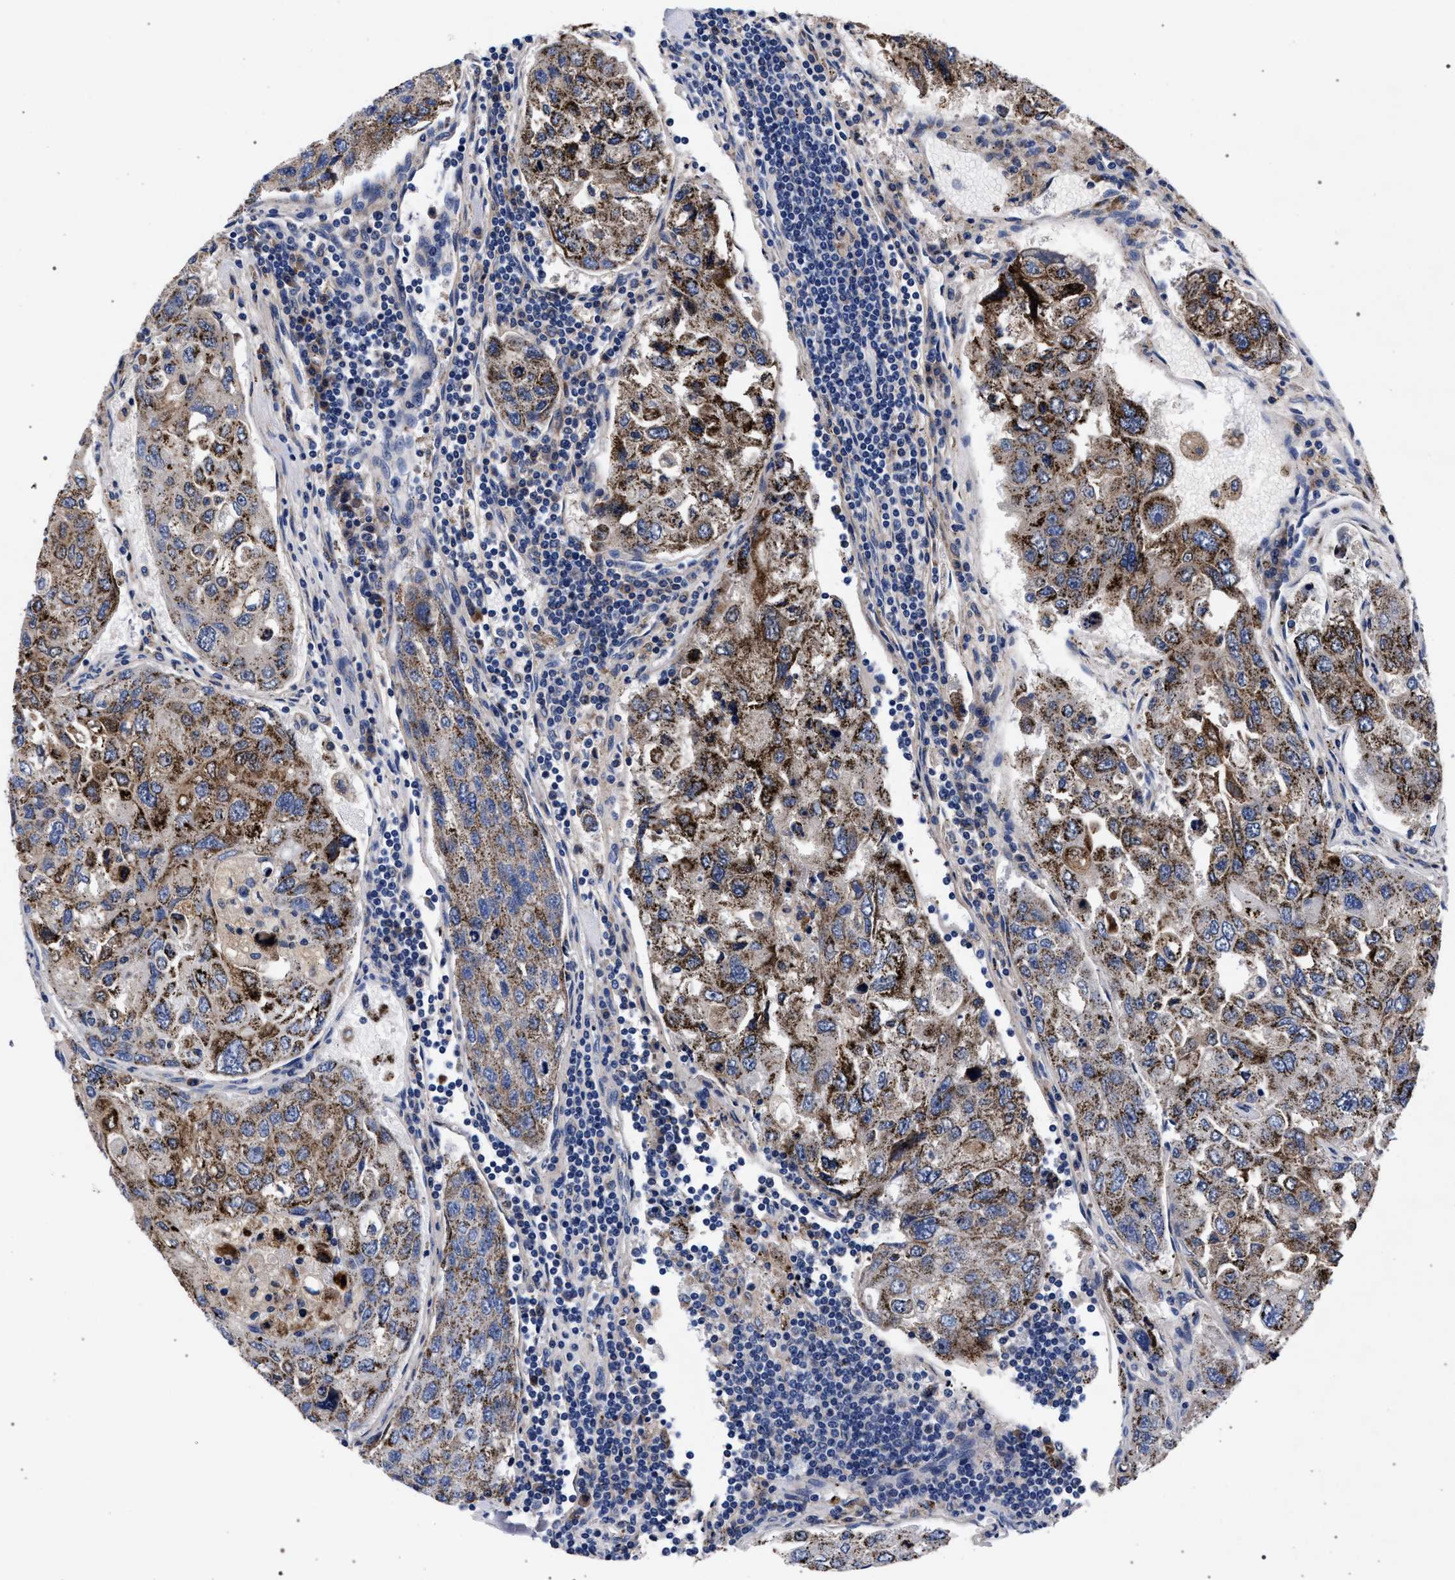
{"staining": {"intensity": "strong", "quantity": "25%-75%", "location": "cytoplasmic/membranous"}, "tissue": "urothelial cancer", "cell_type": "Tumor cells", "image_type": "cancer", "snomed": [{"axis": "morphology", "description": "Urothelial carcinoma, High grade"}, {"axis": "topography", "description": "Lymph node"}, {"axis": "topography", "description": "Urinary bladder"}], "caption": "There is high levels of strong cytoplasmic/membranous positivity in tumor cells of high-grade urothelial carcinoma, as demonstrated by immunohistochemical staining (brown color).", "gene": "ACOX1", "patient": {"sex": "male", "age": 51}}